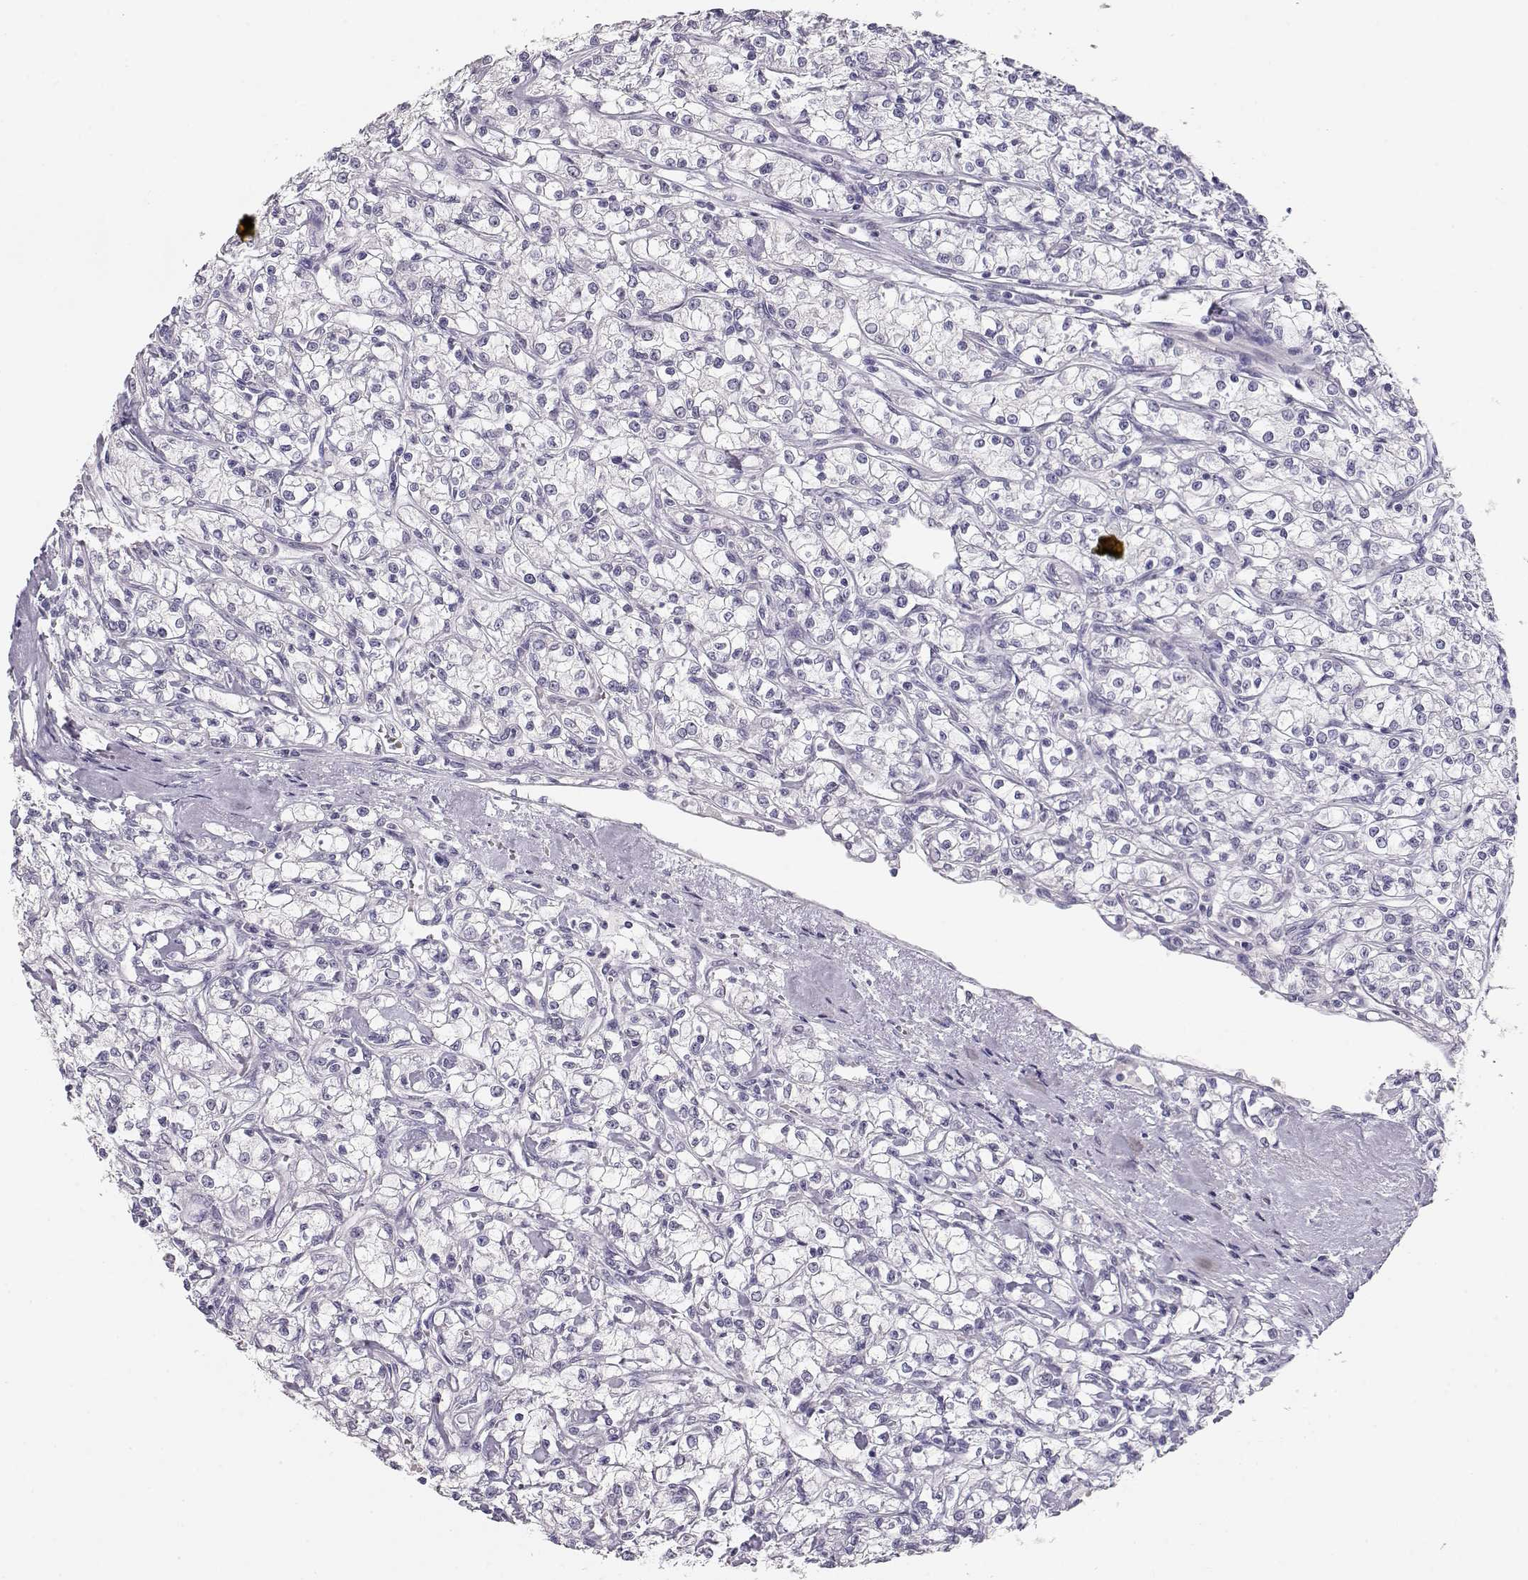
{"staining": {"intensity": "negative", "quantity": "none", "location": "none"}, "tissue": "renal cancer", "cell_type": "Tumor cells", "image_type": "cancer", "snomed": [{"axis": "morphology", "description": "Adenocarcinoma, NOS"}, {"axis": "topography", "description": "Kidney"}], "caption": "Protein analysis of renal cancer displays no significant staining in tumor cells.", "gene": "MAGEC1", "patient": {"sex": "female", "age": 59}}